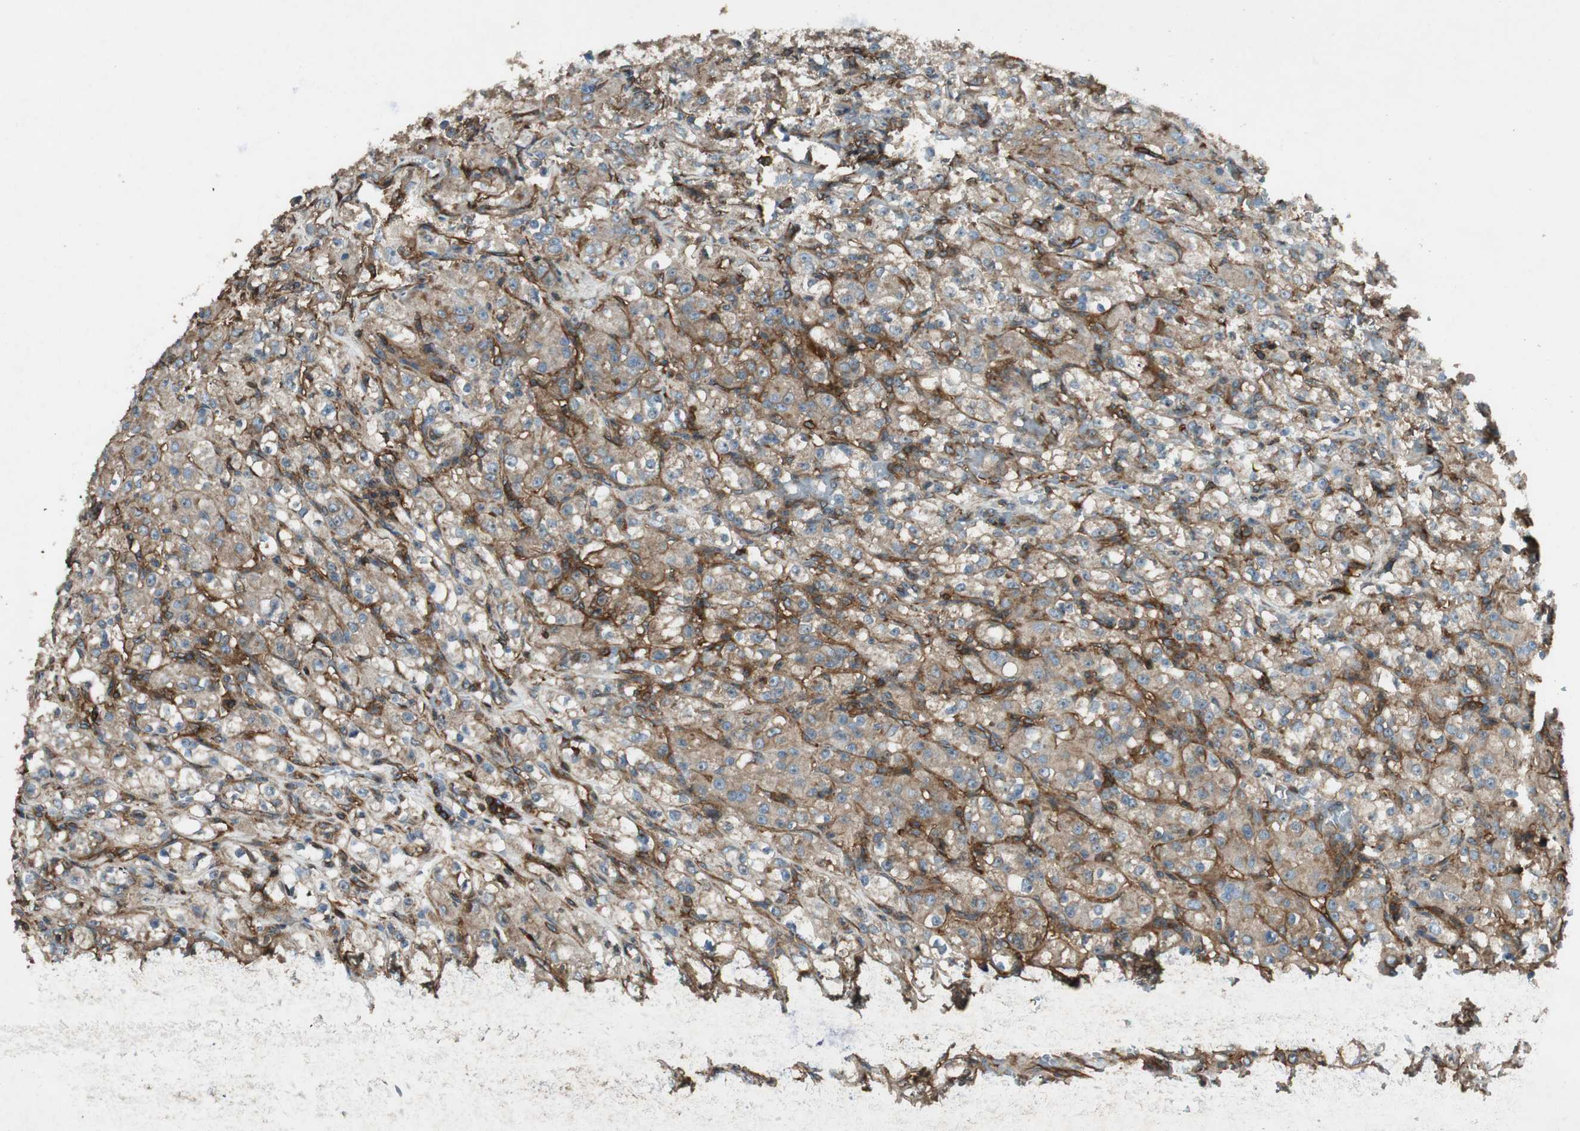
{"staining": {"intensity": "moderate", "quantity": ">75%", "location": "cytoplasmic/membranous"}, "tissue": "renal cancer", "cell_type": "Tumor cells", "image_type": "cancer", "snomed": [{"axis": "morphology", "description": "Normal tissue, NOS"}, {"axis": "morphology", "description": "Adenocarcinoma, NOS"}, {"axis": "topography", "description": "Kidney"}], "caption": "Immunohistochemistry (DAB) staining of adenocarcinoma (renal) reveals moderate cytoplasmic/membranous protein expression in about >75% of tumor cells.", "gene": "BTN3A3", "patient": {"sex": "male", "age": 61}}